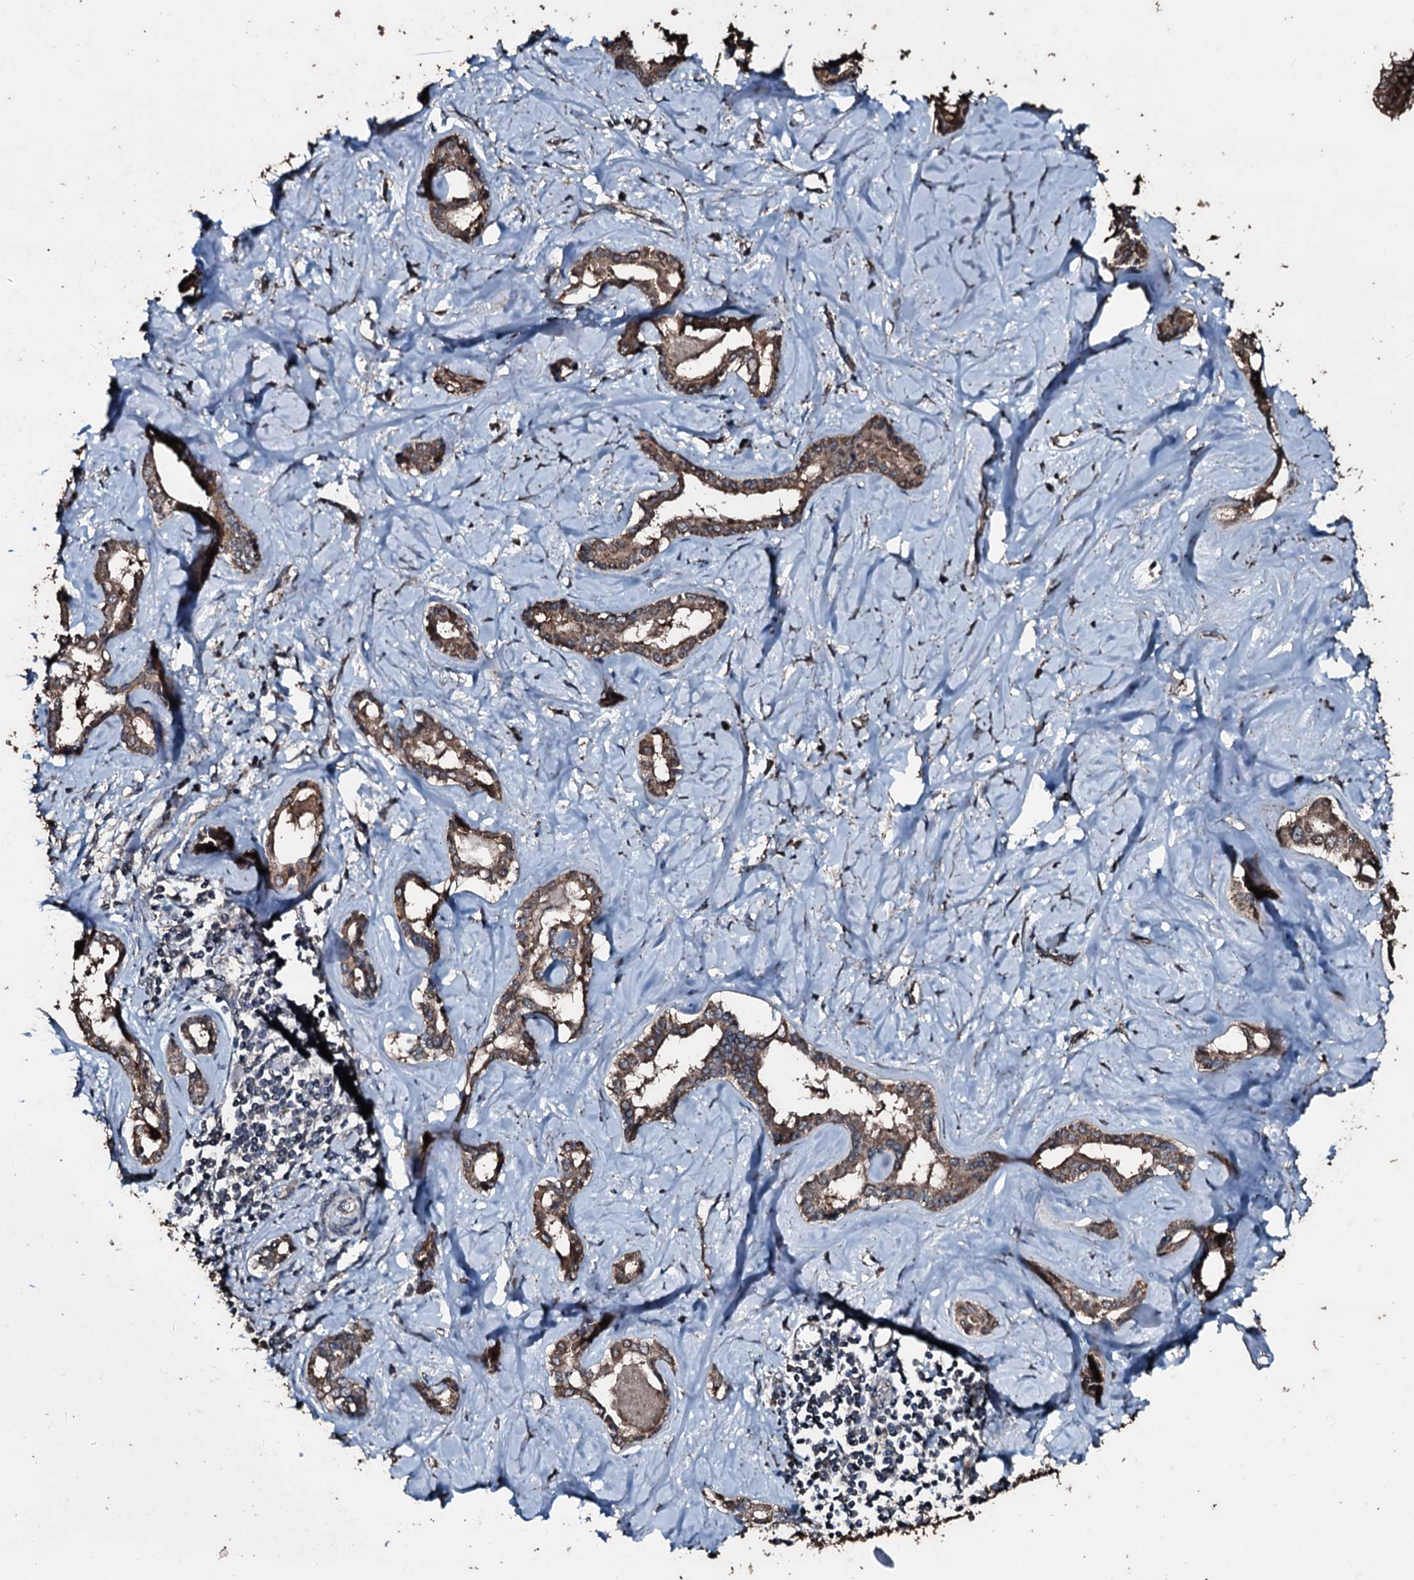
{"staining": {"intensity": "moderate", "quantity": ">75%", "location": "cytoplasmic/membranous"}, "tissue": "liver cancer", "cell_type": "Tumor cells", "image_type": "cancer", "snomed": [{"axis": "morphology", "description": "Cholangiocarcinoma"}, {"axis": "topography", "description": "Liver"}], "caption": "Protein analysis of cholangiocarcinoma (liver) tissue reveals moderate cytoplasmic/membranous positivity in about >75% of tumor cells. (DAB = brown stain, brightfield microscopy at high magnification).", "gene": "FAAP24", "patient": {"sex": "female", "age": 77}}